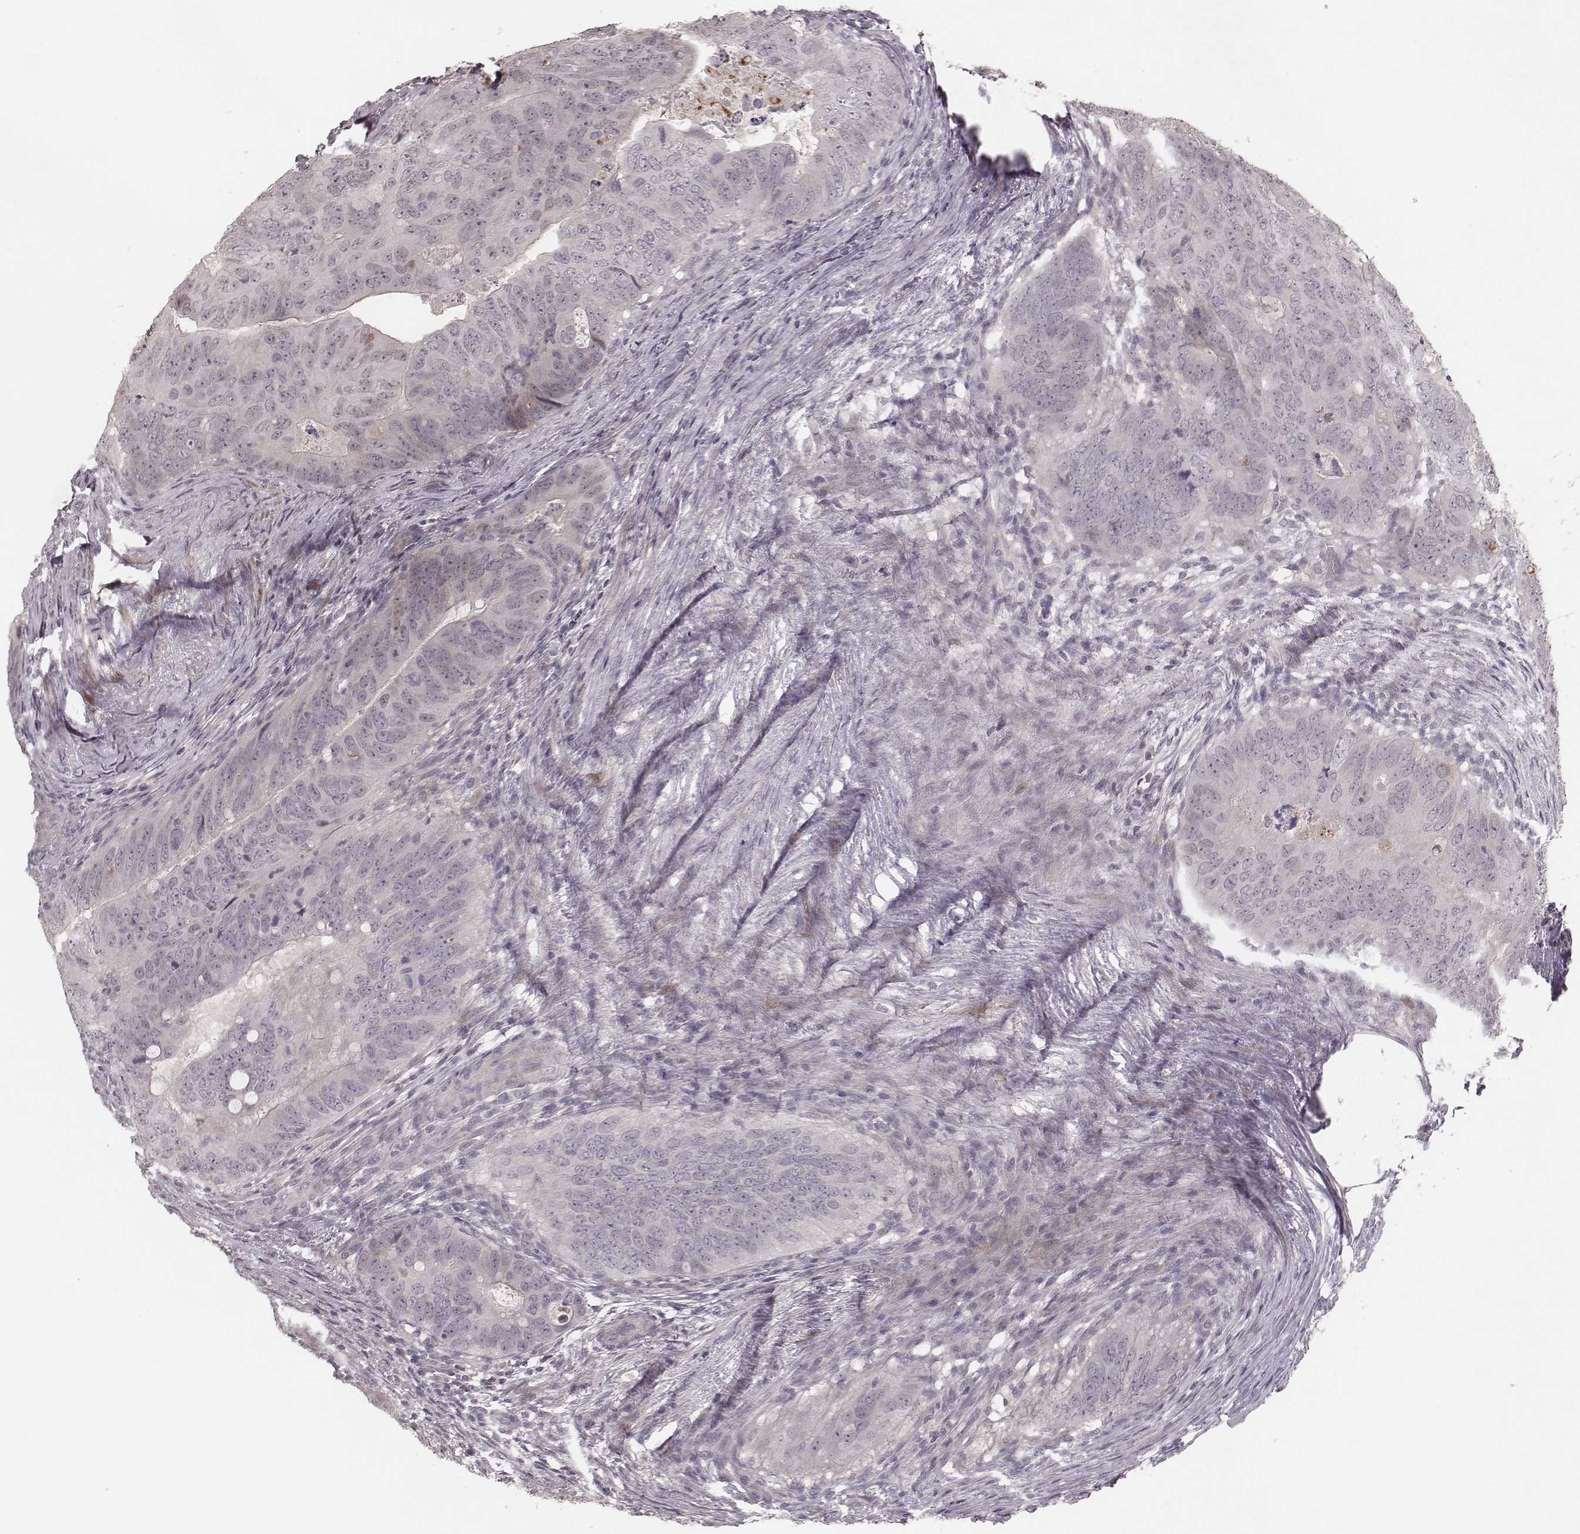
{"staining": {"intensity": "negative", "quantity": "none", "location": "none"}, "tissue": "colorectal cancer", "cell_type": "Tumor cells", "image_type": "cancer", "snomed": [{"axis": "morphology", "description": "Adenocarcinoma, NOS"}, {"axis": "topography", "description": "Colon"}], "caption": "Immunohistochemical staining of colorectal cancer reveals no significant expression in tumor cells.", "gene": "FAM13B", "patient": {"sex": "male", "age": 79}}